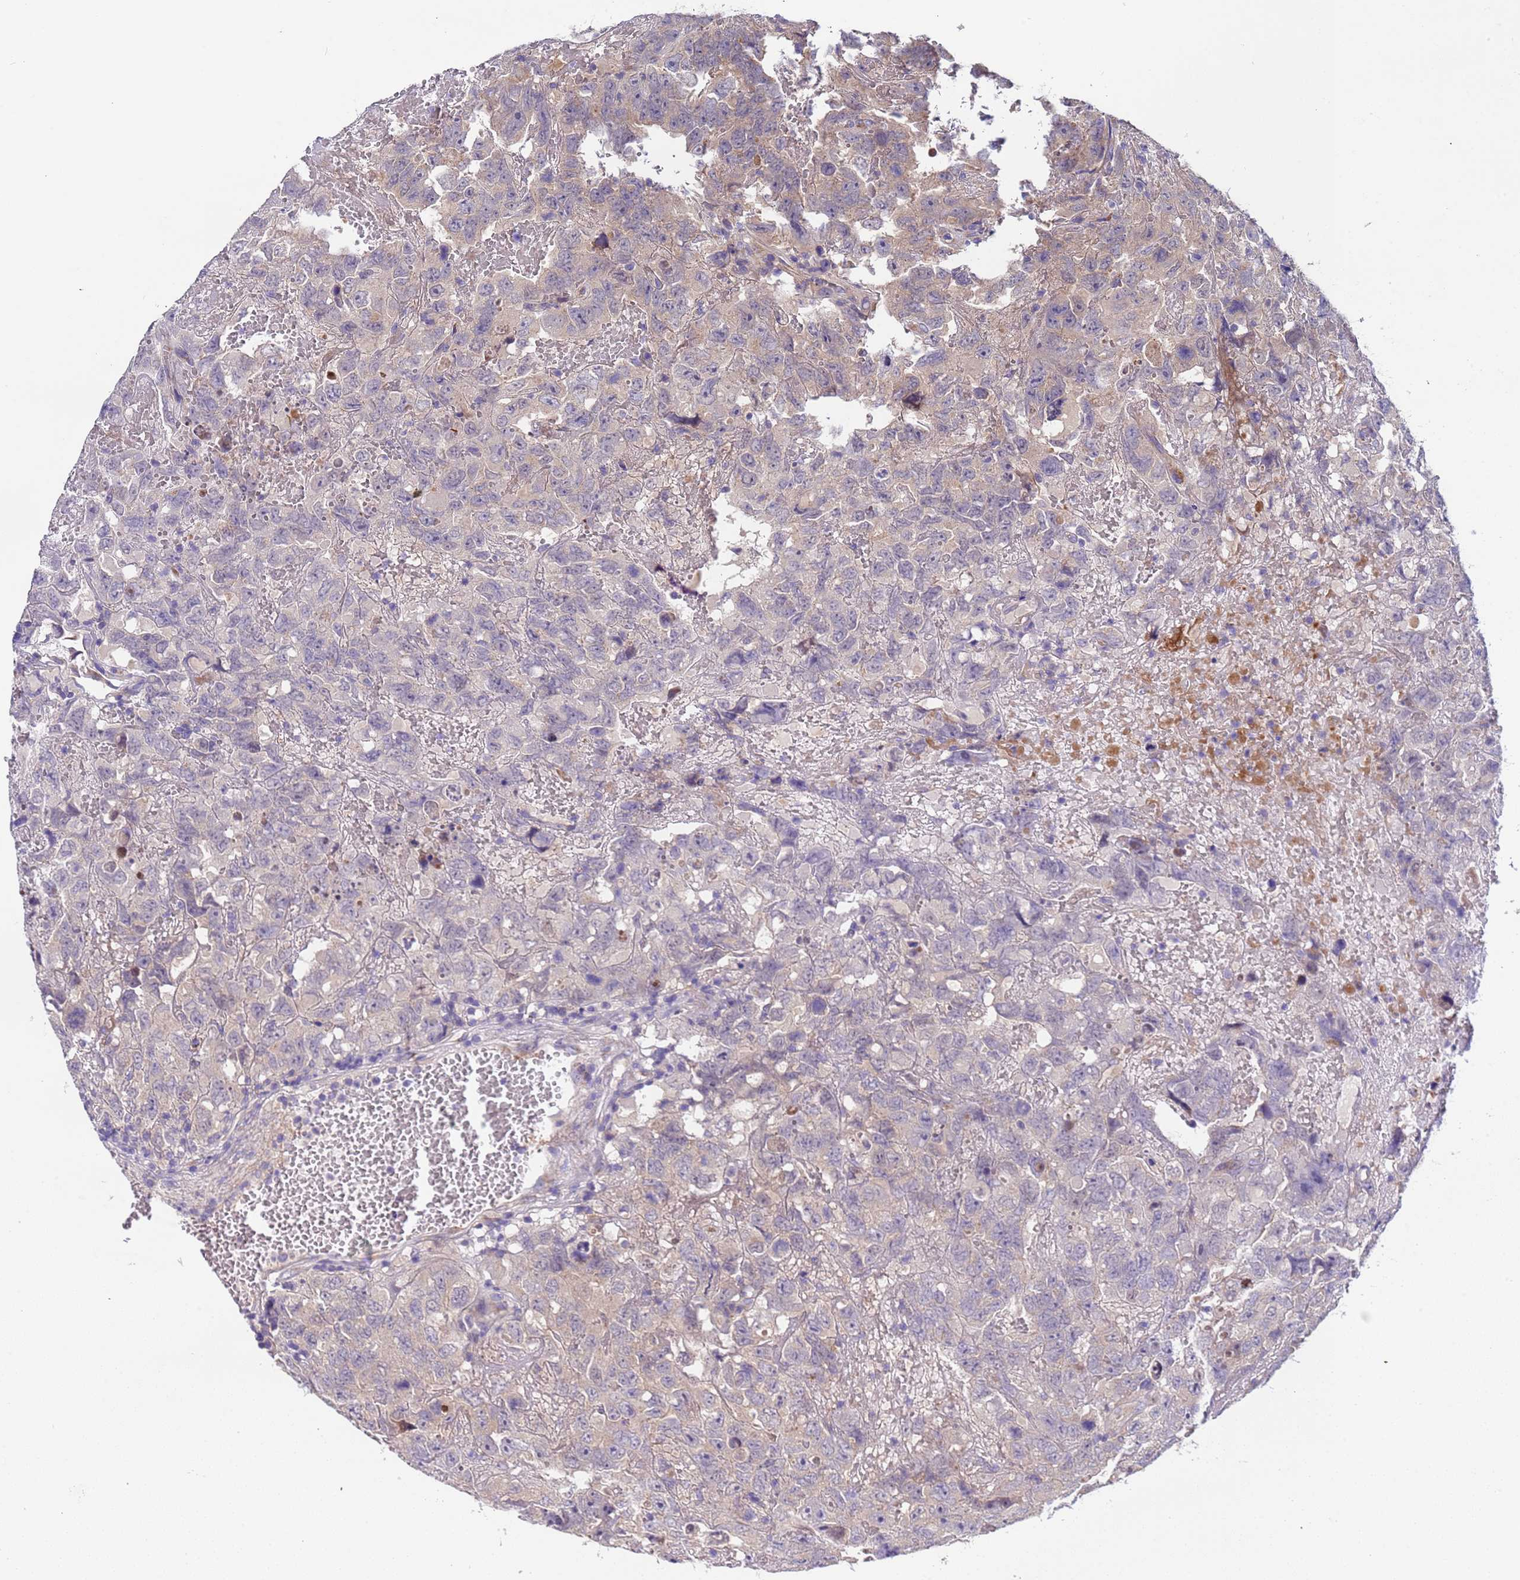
{"staining": {"intensity": "weak", "quantity": "<25%", "location": "cytoplasmic/membranous"}, "tissue": "testis cancer", "cell_type": "Tumor cells", "image_type": "cancer", "snomed": [{"axis": "morphology", "description": "Carcinoma, Embryonal, NOS"}, {"axis": "topography", "description": "Testis"}], "caption": "DAB (3,3'-diaminobenzidine) immunohistochemical staining of embryonal carcinoma (testis) reveals no significant staining in tumor cells.", "gene": "ZNF248", "patient": {"sex": "male", "age": 45}}